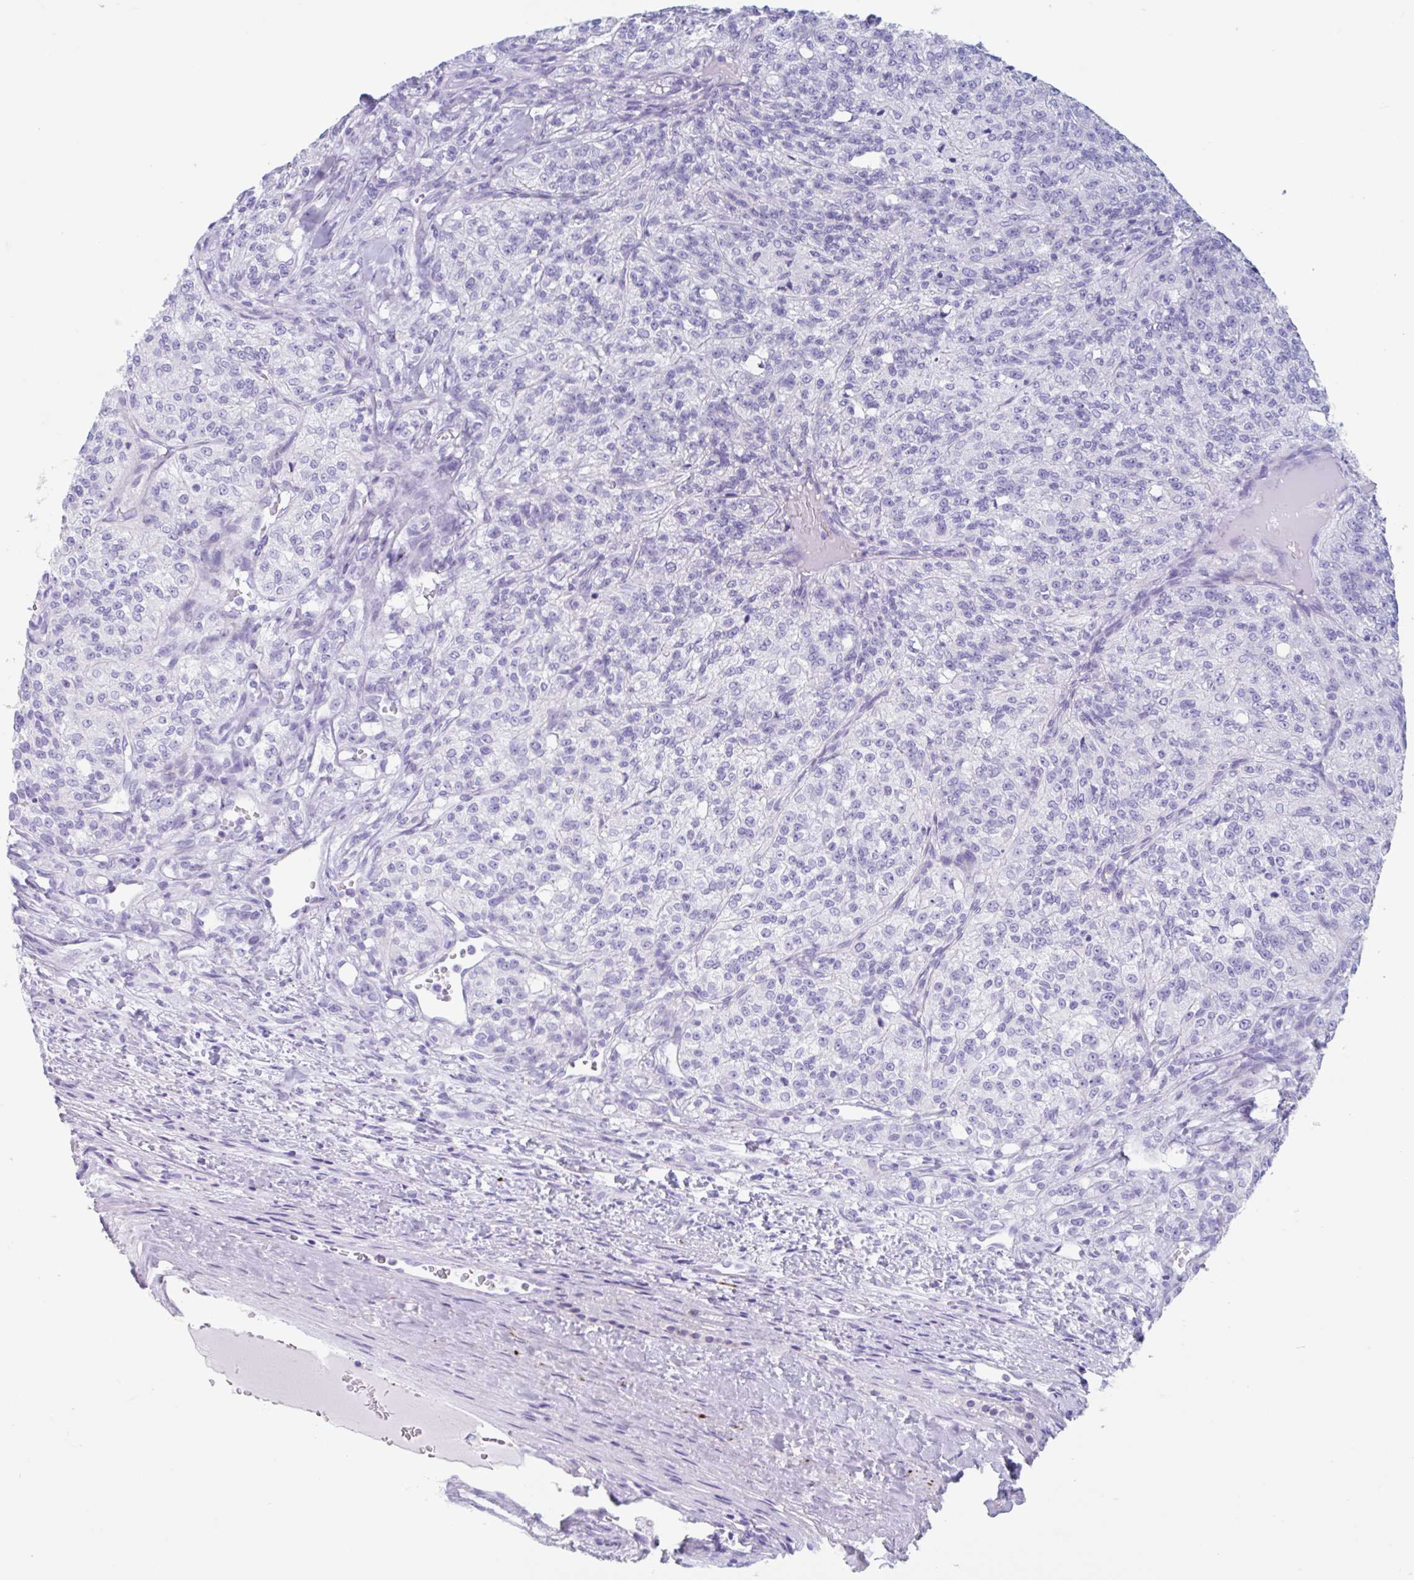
{"staining": {"intensity": "negative", "quantity": "none", "location": "none"}, "tissue": "renal cancer", "cell_type": "Tumor cells", "image_type": "cancer", "snomed": [{"axis": "morphology", "description": "Adenocarcinoma, NOS"}, {"axis": "topography", "description": "Kidney"}], "caption": "Immunohistochemical staining of adenocarcinoma (renal) reveals no significant expression in tumor cells.", "gene": "CPTP", "patient": {"sex": "female", "age": 63}}